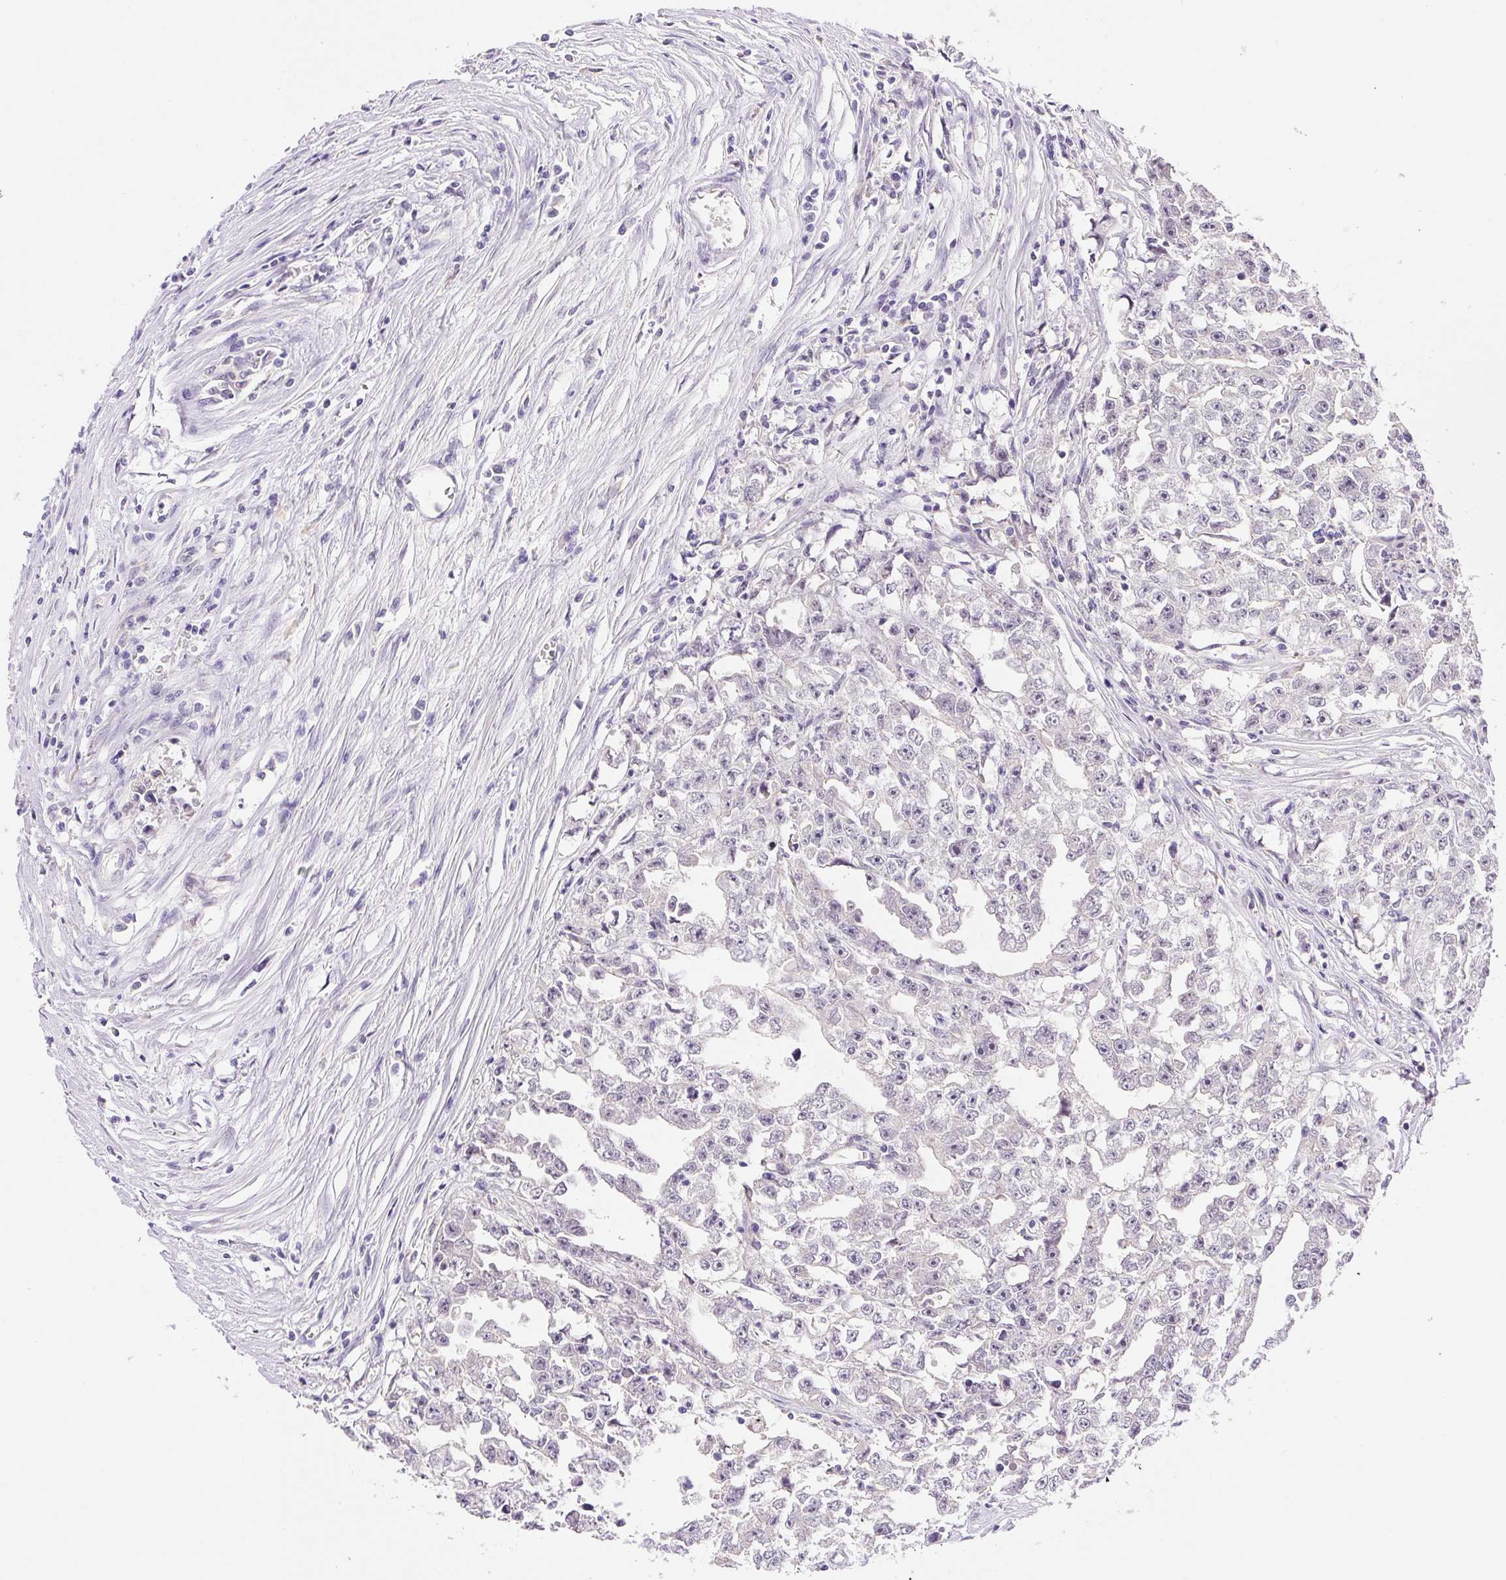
{"staining": {"intensity": "negative", "quantity": "none", "location": "none"}, "tissue": "testis cancer", "cell_type": "Tumor cells", "image_type": "cancer", "snomed": [{"axis": "morphology", "description": "Seminoma, NOS"}, {"axis": "morphology", "description": "Carcinoma, Embryonal, NOS"}, {"axis": "topography", "description": "Testis"}], "caption": "Tumor cells are negative for brown protein staining in seminoma (testis).", "gene": "PLA2G4A", "patient": {"sex": "male", "age": 43}}